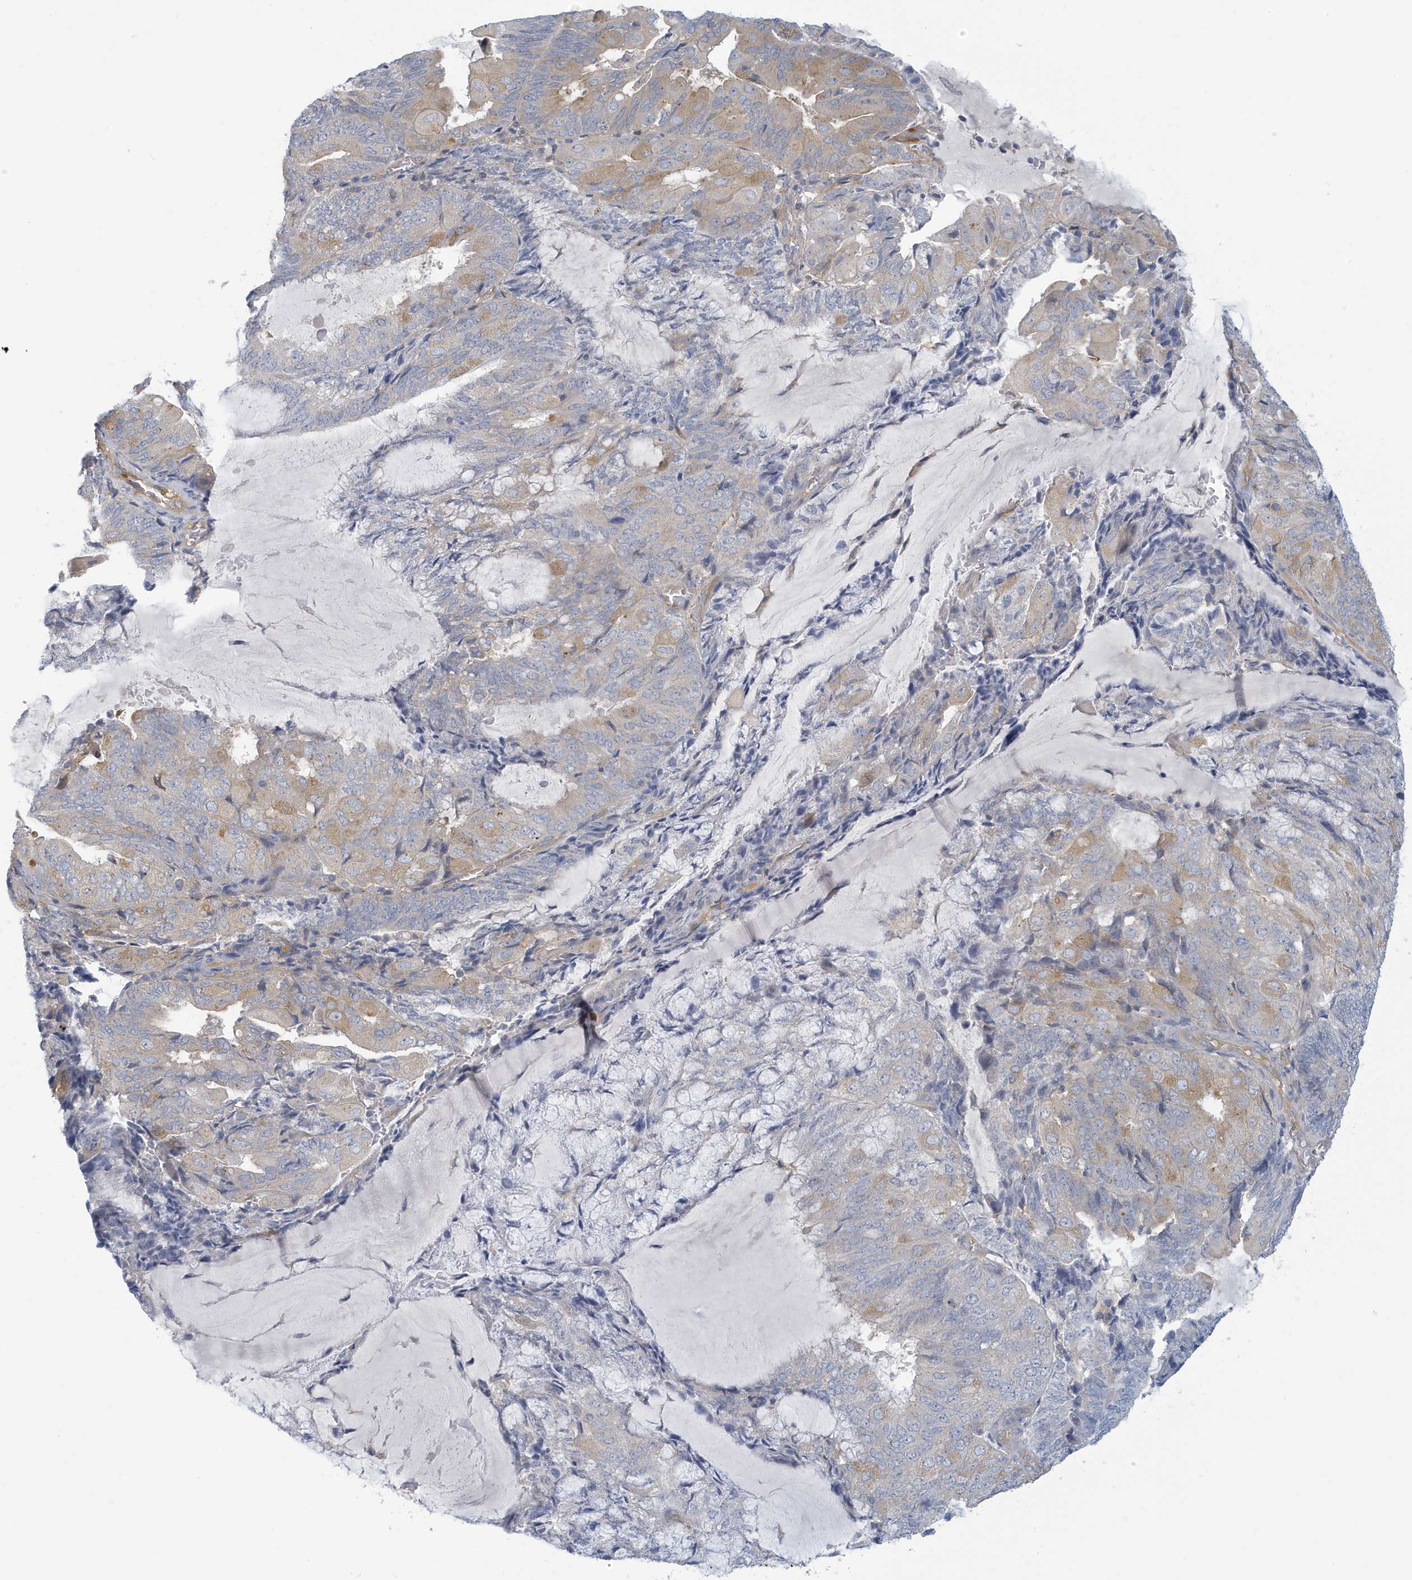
{"staining": {"intensity": "weak", "quantity": "25%-75%", "location": "cytoplasmic/membranous"}, "tissue": "endometrial cancer", "cell_type": "Tumor cells", "image_type": "cancer", "snomed": [{"axis": "morphology", "description": "Adenocarcinoma, NOS"}, {"axis": "topography", "description": "Endometrium"}], "caption": "Tumor cells reveal low levels of weak cytoplasmic/membranous expression in about 25%-75% of cells in human endometrial adenocarcinoma.", "gene": "VTA1", "patient": {"sex": "female", "age": 81}}